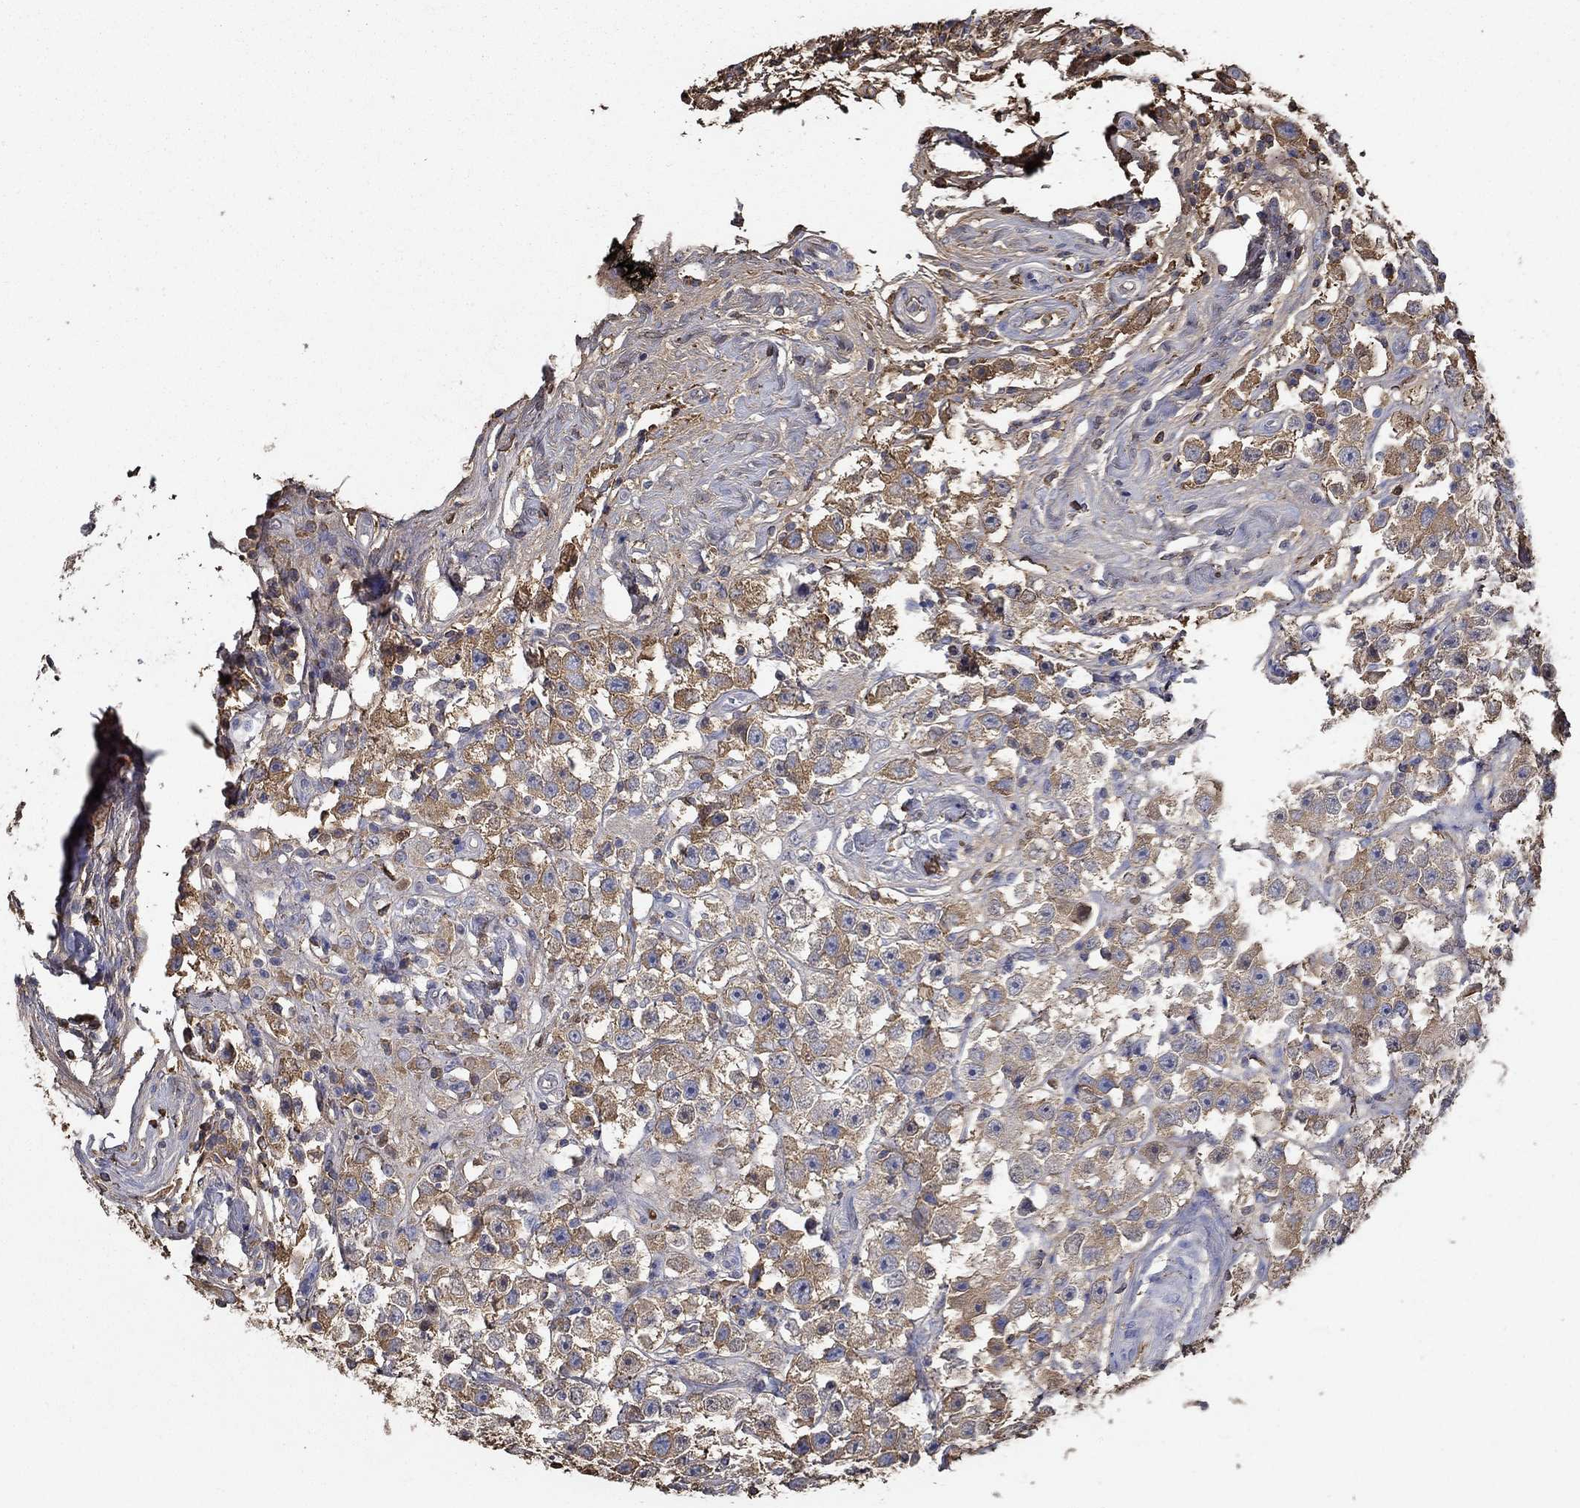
{"staining": {"intensity": "moderate", "quantity": ">75%", "location": "cytoplasmic/membranous"}, "tissue": "testis cancer", "cell_type": "Tumor cells", "image_type": "cancer", "snomed": [{"axis": "morphology", "description": "Seminoma, NOS"}, {"axis": "topography", "description": "Testis"}], "caption": "Testis seminoma tissue demonstrates moderate cytoplasmic/membranous staining in approximately >75% of tumor cells, visualized by immunohistochemistry.", "gene": "IL10", "patient": {"sex": "male", "age": 45}}